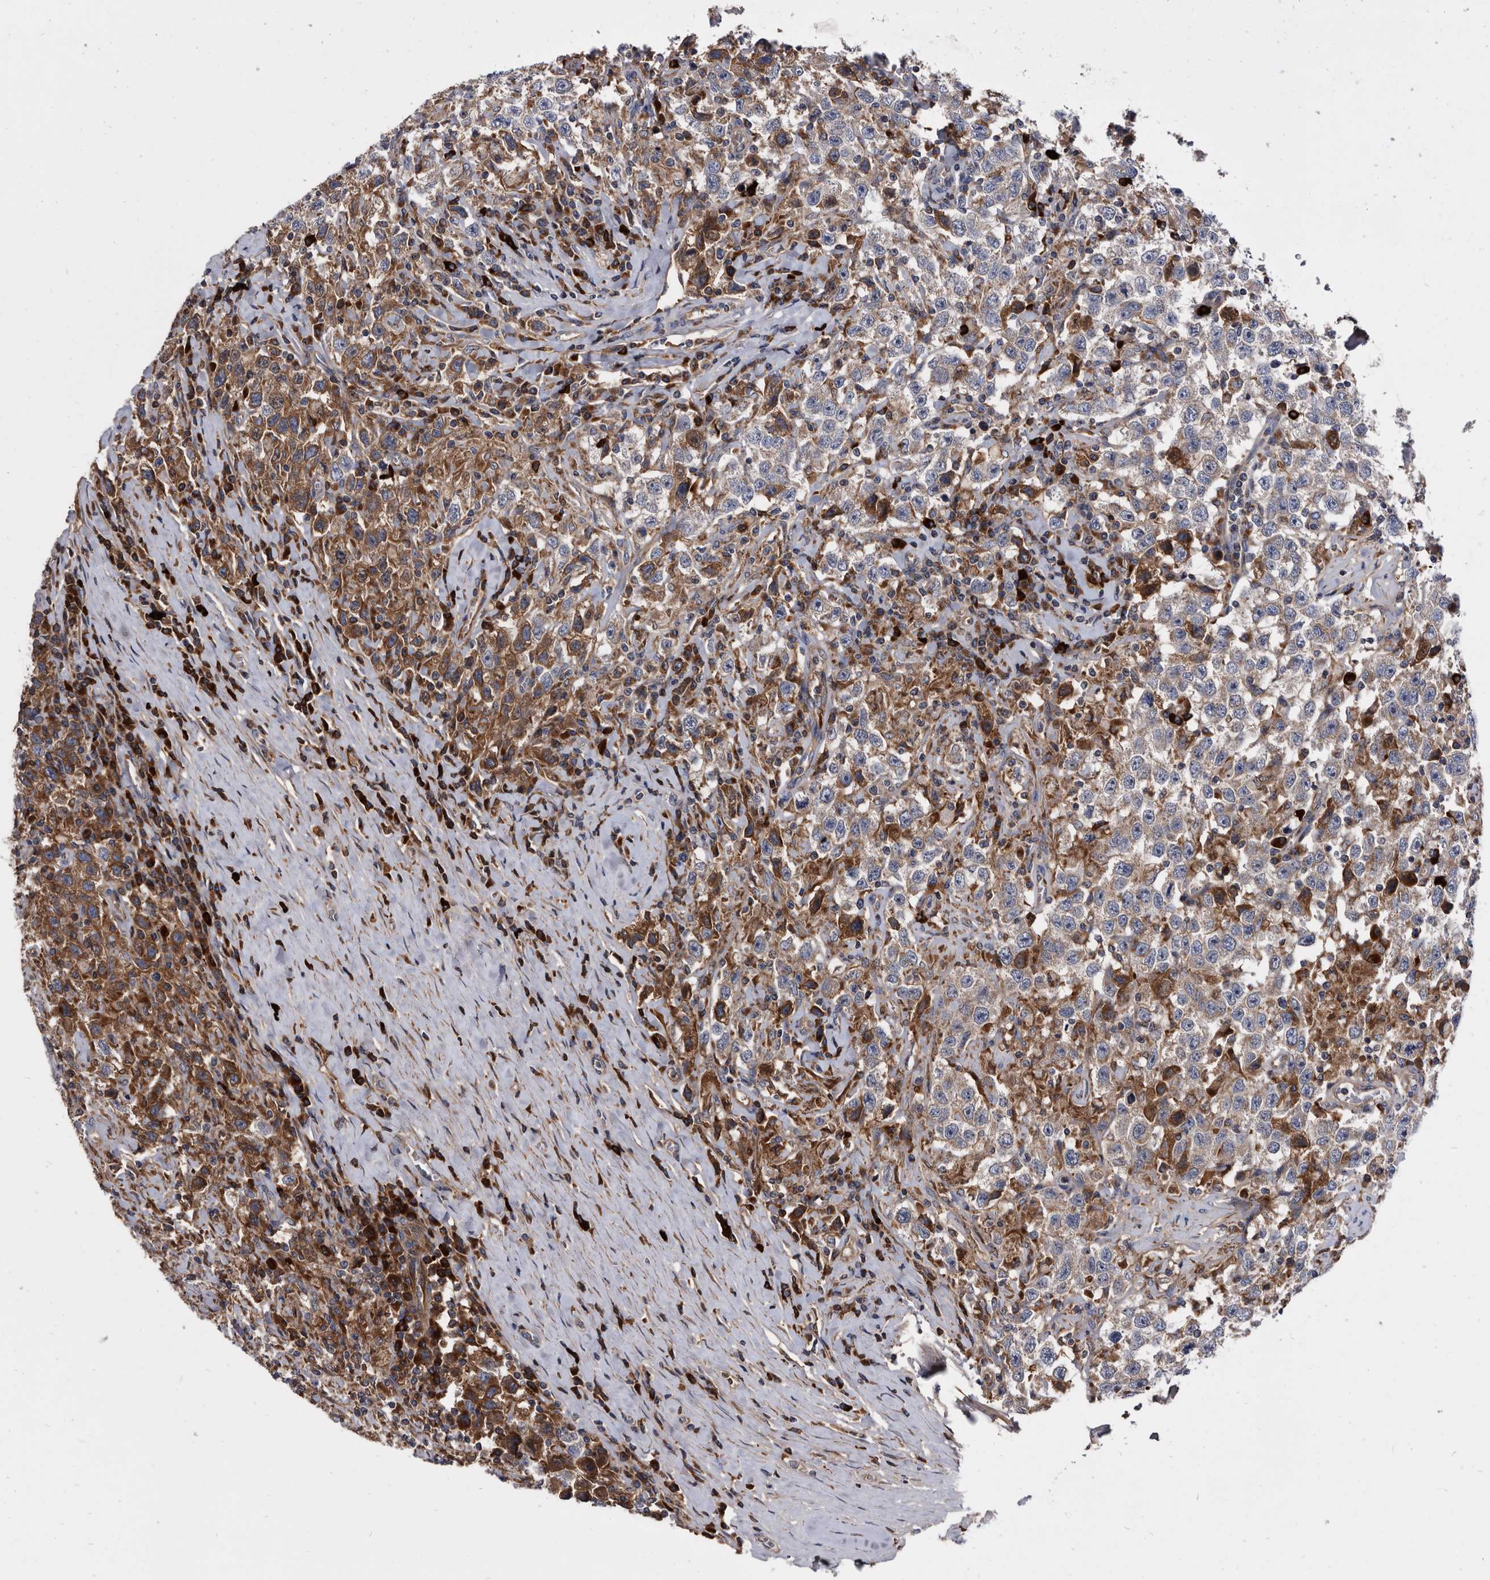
{"staining": {"intensity": "moderate", "quantity": ">75%", "location": "cytoplasmic/membranous"}, "tissue": "testis cancer", "cell_type": "Tumor cells", "image_type": "cancer", "snomed": [{"axis": "morphology", "description": "Seminoma, NOS"}, {"axis": "topography", "description": "Testis"}], "caption": "High-power microscopy captured an IHC photomicrograph of testis seminoma, revealing moderate cytoplasmic/membranous expression in approximately >75% of tumor cells. The staining was performed using DAB to visualize the protein expression in brown, while the nuclei were stained in blue with hematoxylin (Magnification: 20x).", "gene": "DTNBP1", "patient": {"sex": "male", "age": 41}}